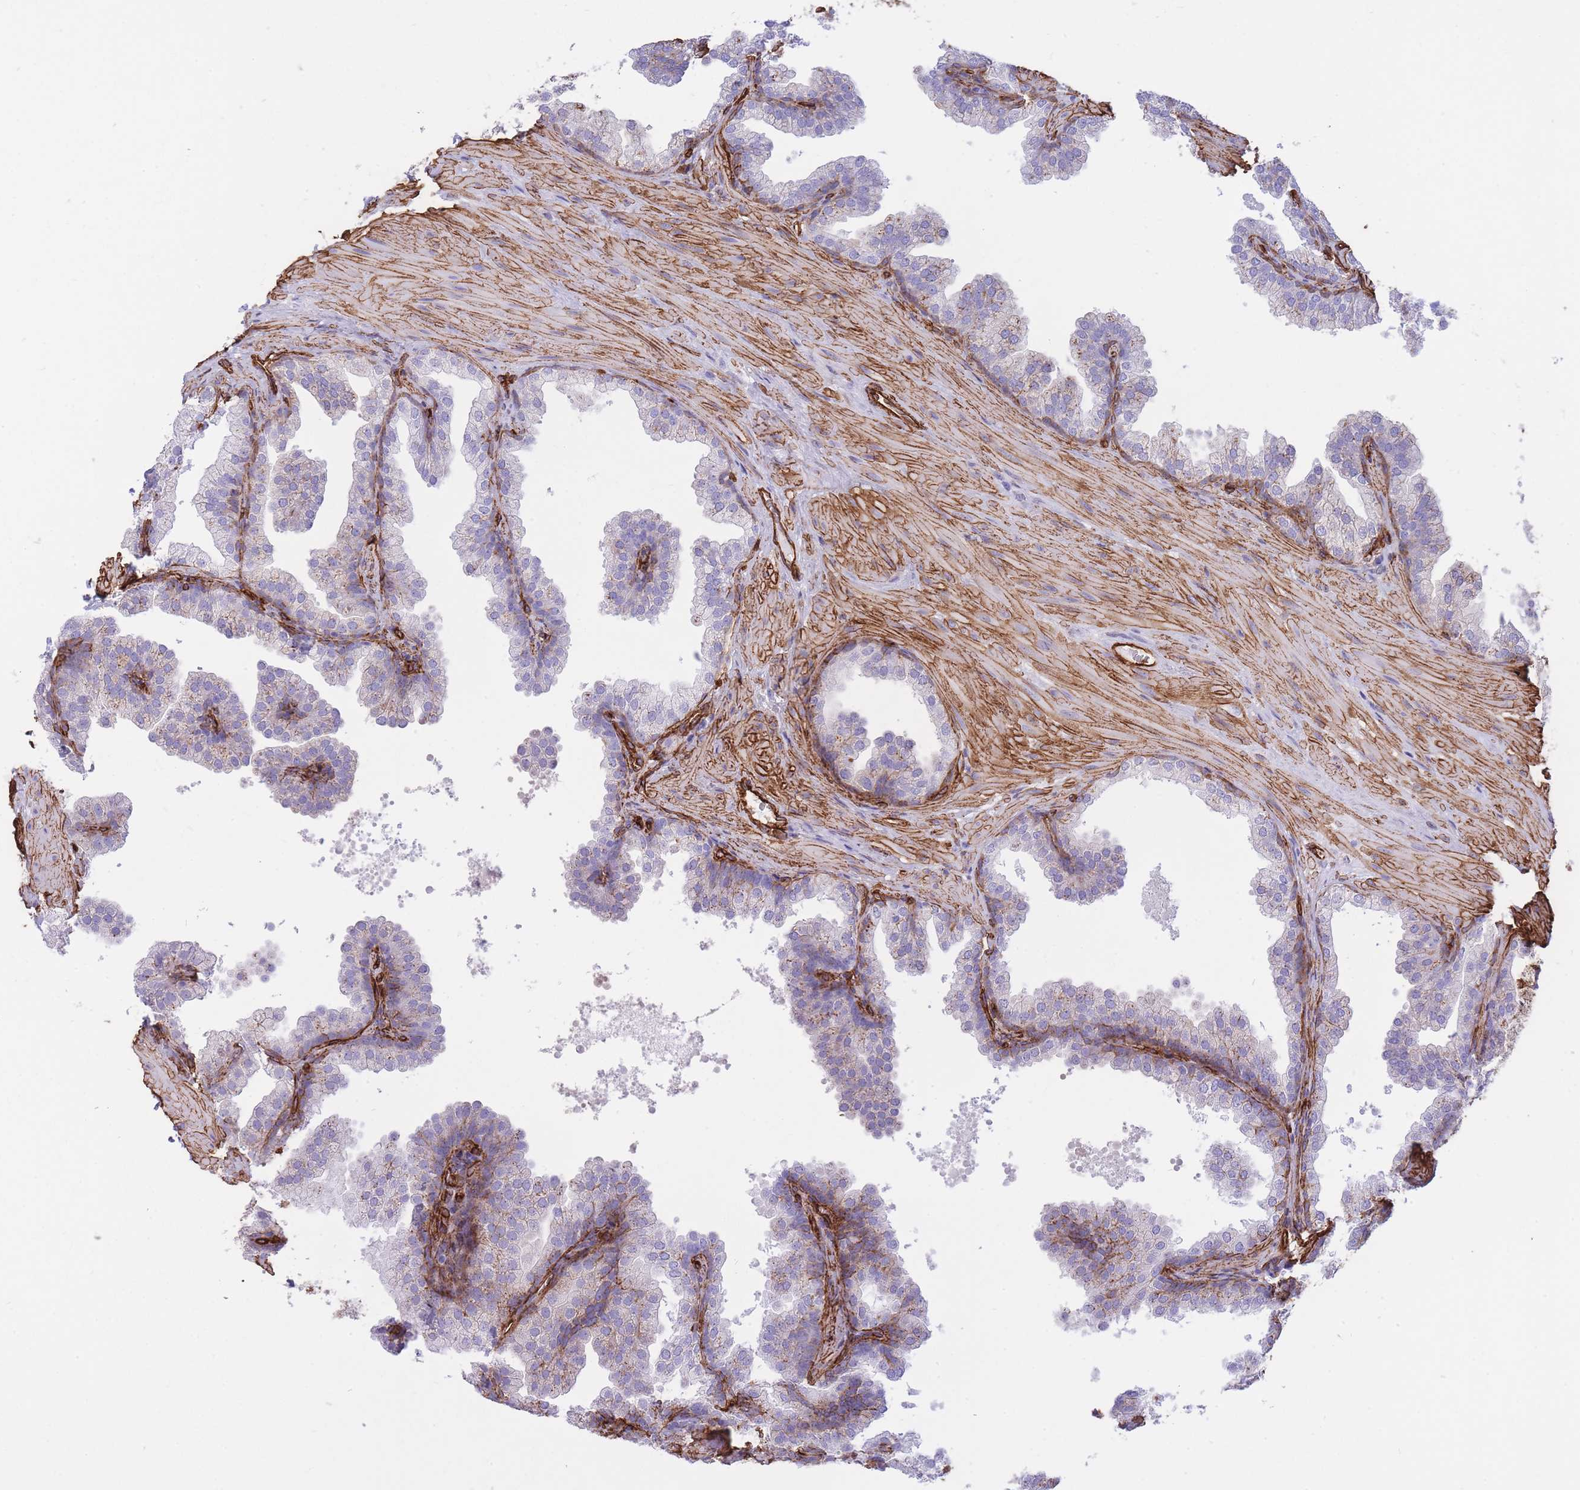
{"staining": {"intensity": "negative", "quantity": "none", "location": "none"}, "tissue": "prostate", "cell_type": "Glandular cells", "image_type": "normal", "snomed": [{"axis": "morphology", "description": "Normal tissue, NOS"}, {"axis": "topography", "description": "Prostate"}], "caption": "DAB immunohistochemical staining of unremarkable prostate shows no significant expression in glandular cells.", "gene": "CAVIN1", "patient": {"sex": "male", "age": 37}}